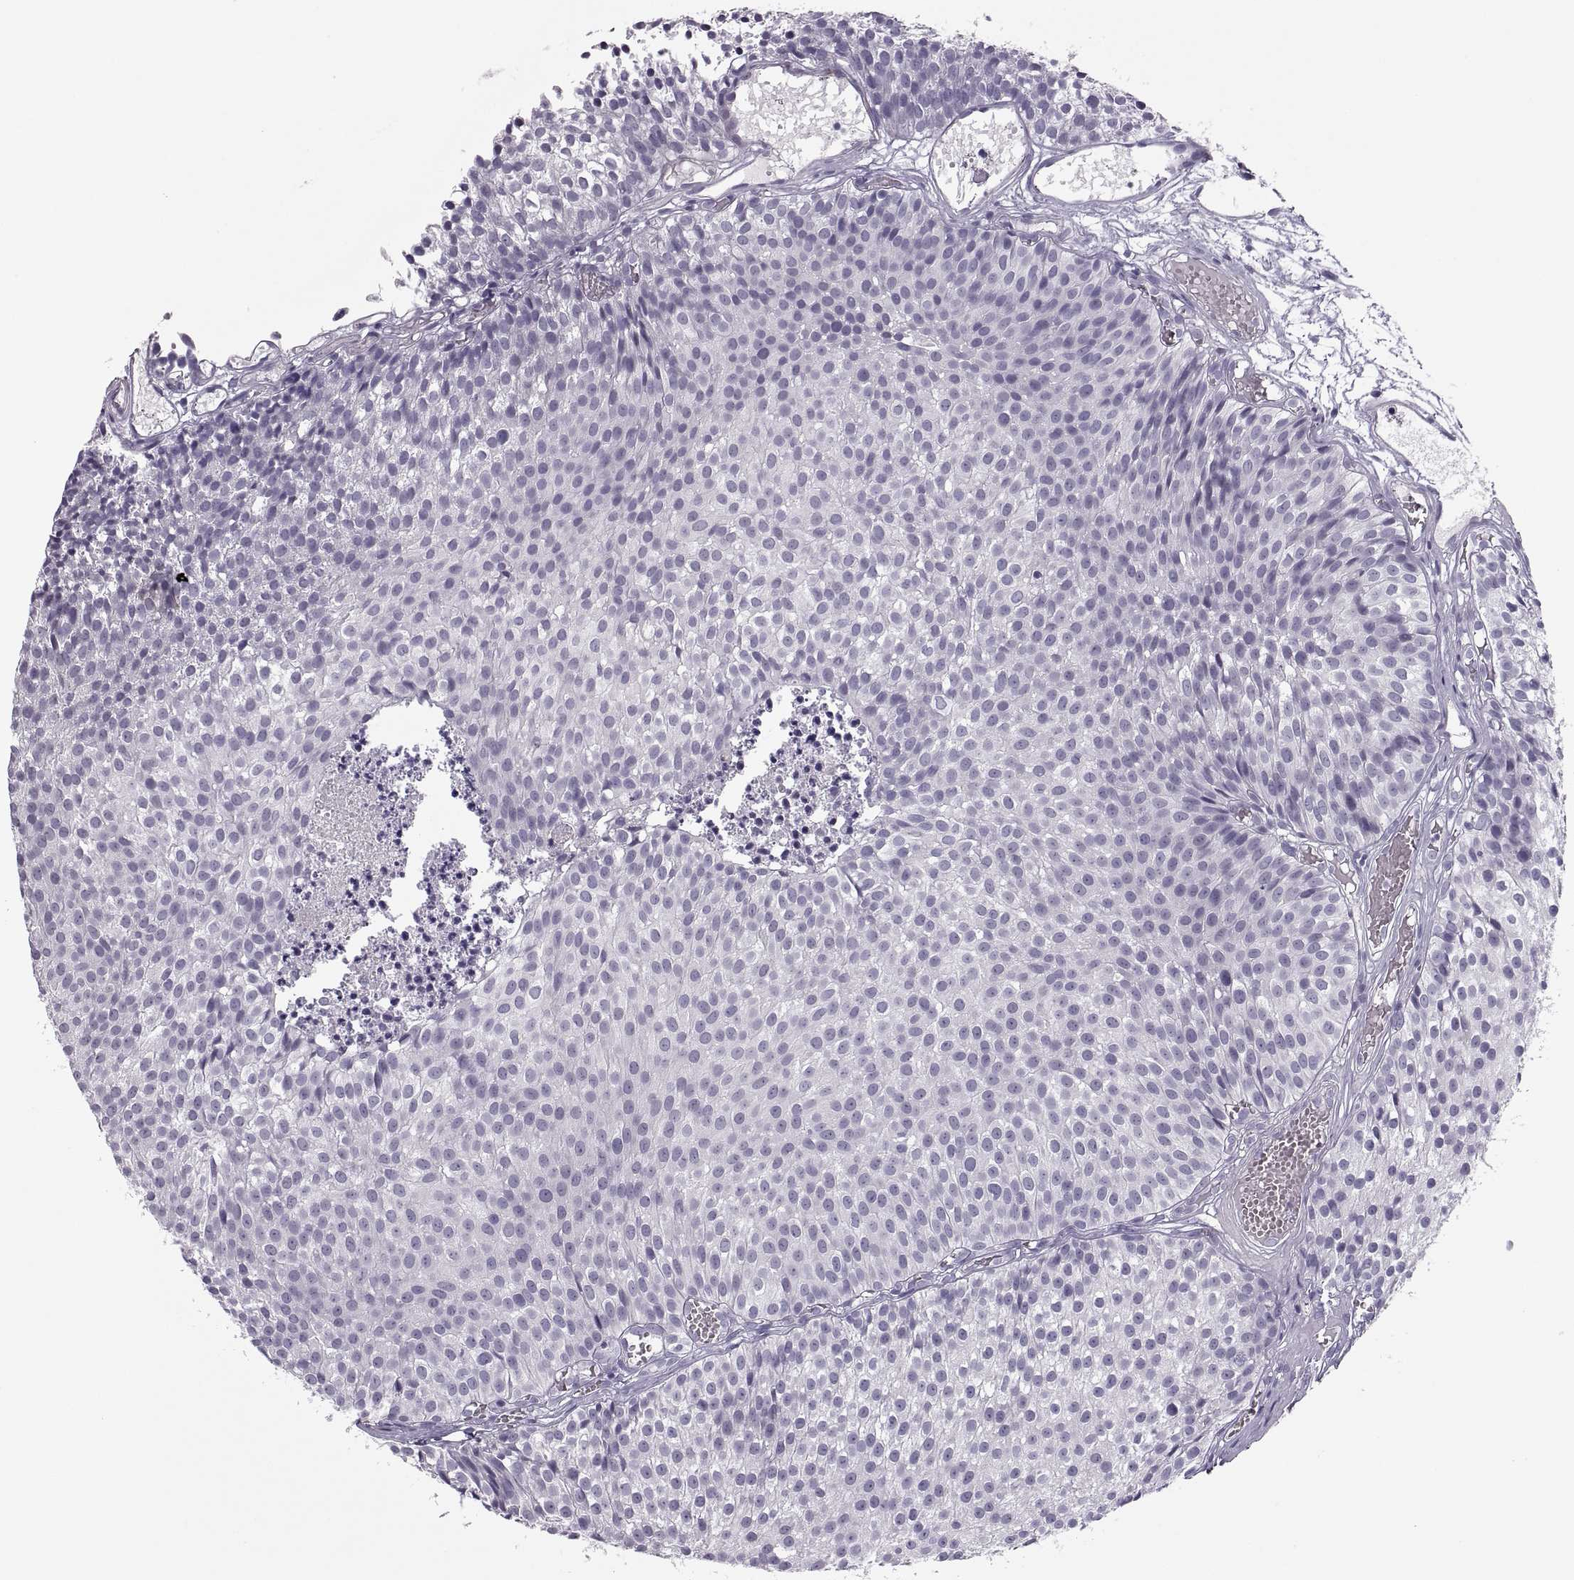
{"staining": {"intensity": "negative", "quantity": "none", "location": "none"}, "tissue": "urothelial cancer", "cell_type": "Tumor cells", "image_type": "cancer", "snomed": [{"axis": "morphology", "description": "Urothelial carcinoma, Low grade"}, {"axis": "topography", "description": "Urinary bladder"}], "caption": "Immunohistochemistry of urothelial carcinoma (low-grade) reveals no staining in tumor cells. Nuclei are stained in blue.", "gene": "CHCT1", "patient": {"sex": "male", "age": 63}}